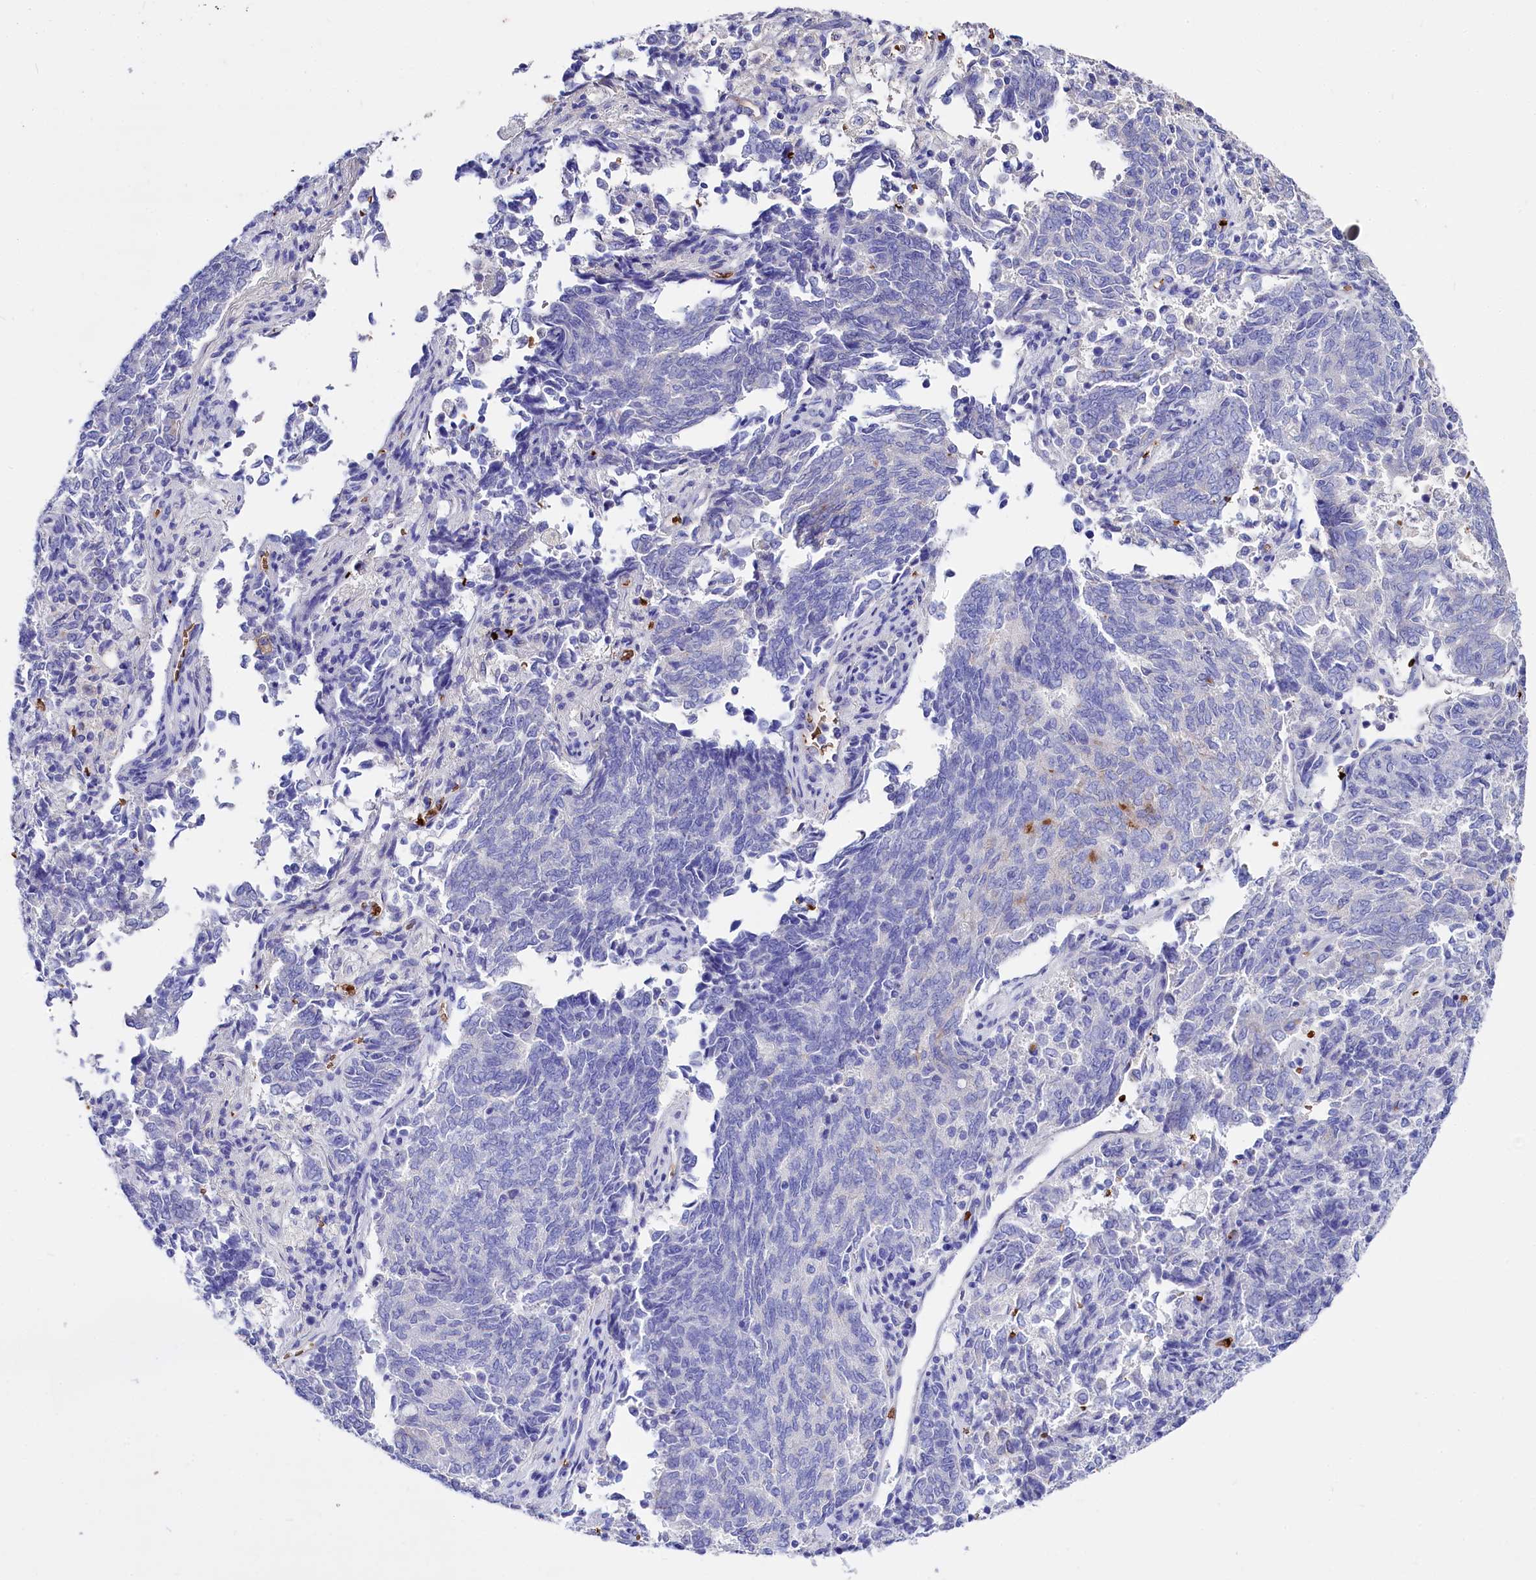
{"staining": {"intensity": "negative", "quantity": "none", "location": "none"}, "tissue": "endometrial cancer", "cell_type": "Tumor cells", "image_type": "cancer", "snomed": [{"axis": "morphology", "description": "Adenocarcinoma, NOS"}, {"axis": "topography", "description": "Endometrium"}], "caption": "Tumor cells are negative for brown protein staining in endometrial cancer (adenocarcinoma).", "gene": "RPUSD3", "patient": {"sex": "female", "age": 80}}